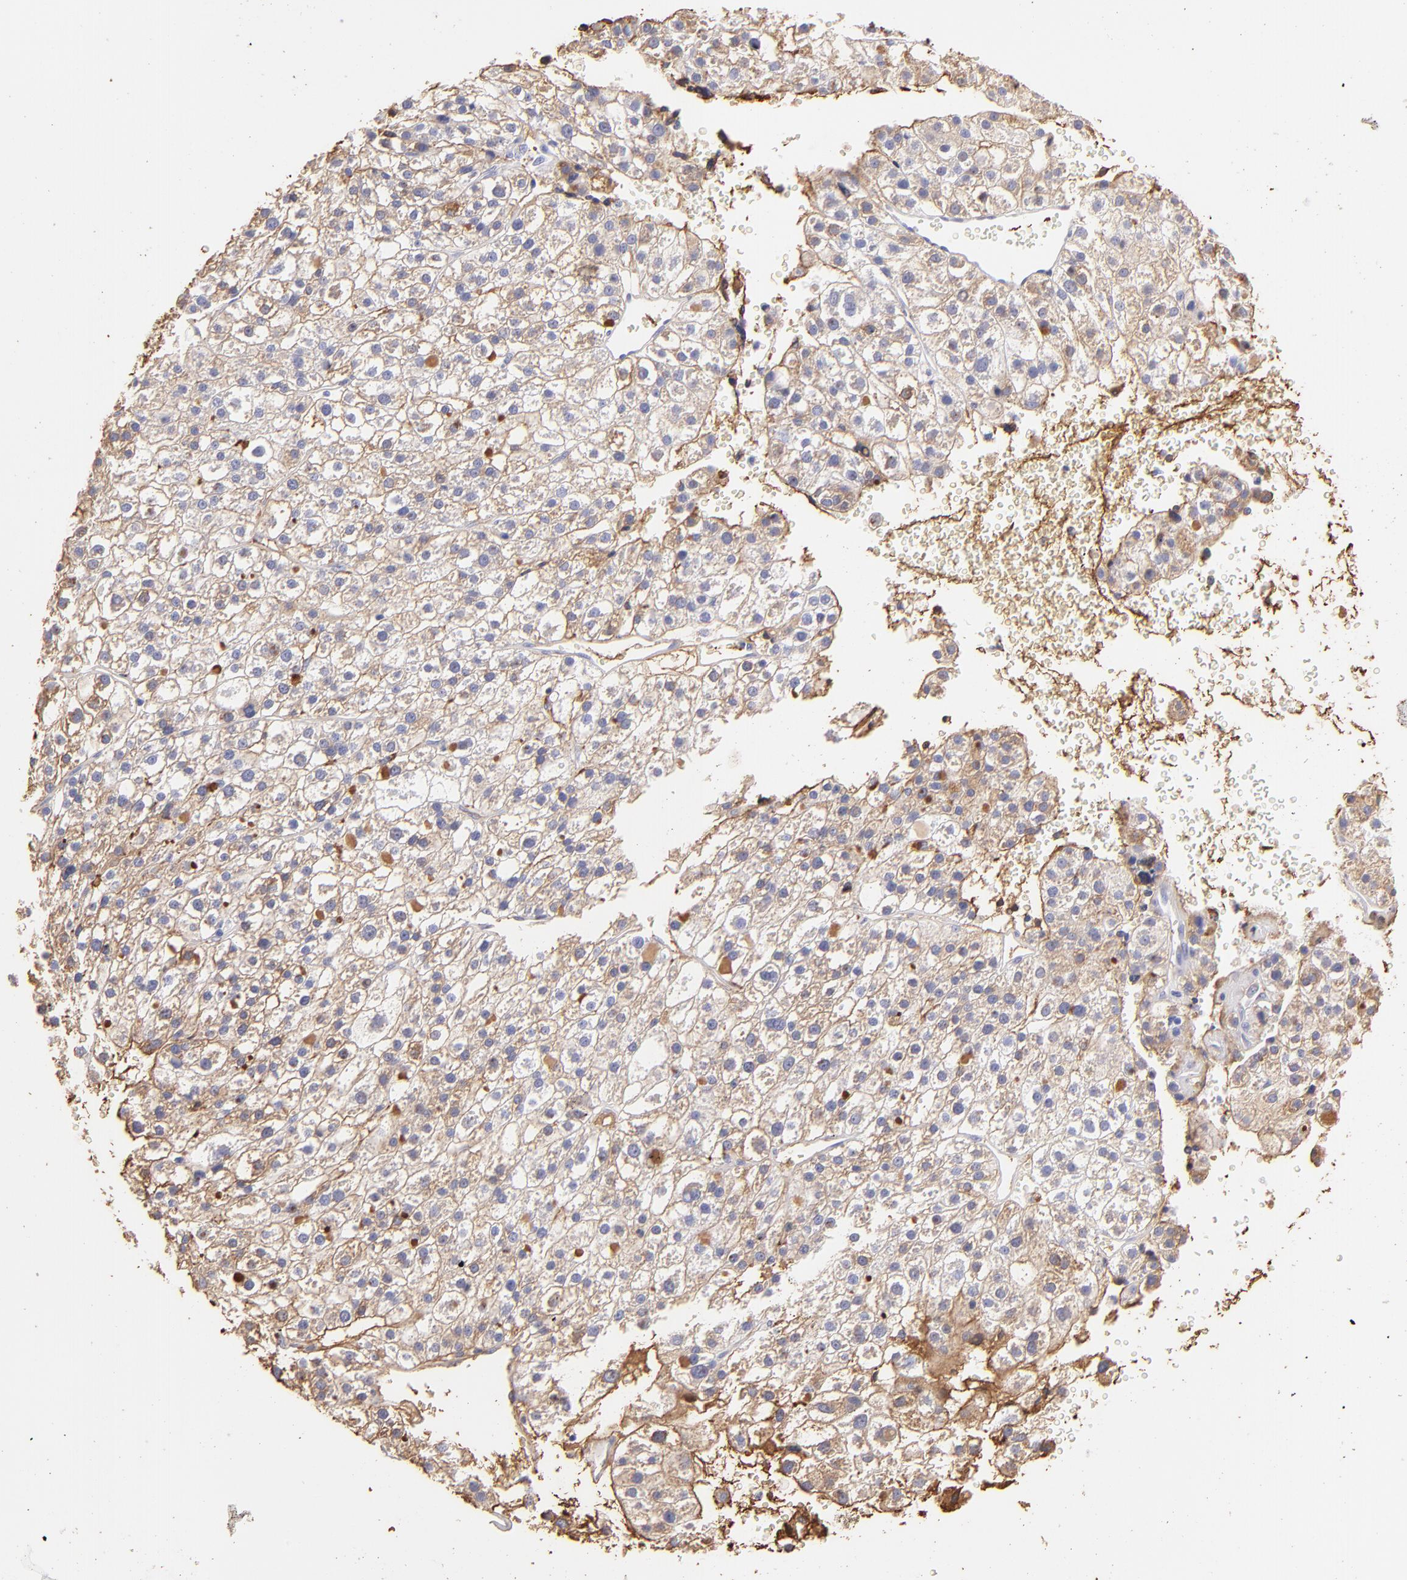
{"staining": {"intensity": "weak", "quantity": ">75%", "location": "cytoplasmic/membranous"}, "tissue": "liver cancer", "cell_type": "Tumor cells", "image_type": "cancer", "snomed": [{"axis": "morphology", "description": "Carcinoma, Hepatocellular, NOS"}, {"axis": "topography", "description": "Liver"}], "caption": "Immunohistochemistry (IHC) photomicrograph of liver hepatocellular carcinoma stained for a protein (brown), which shows low levels of weak cytoplasmic/membranous expression in approximately >75% of tumor cells.", "gene": "FGB", "patient": {"sex": "female", "age": 85}}